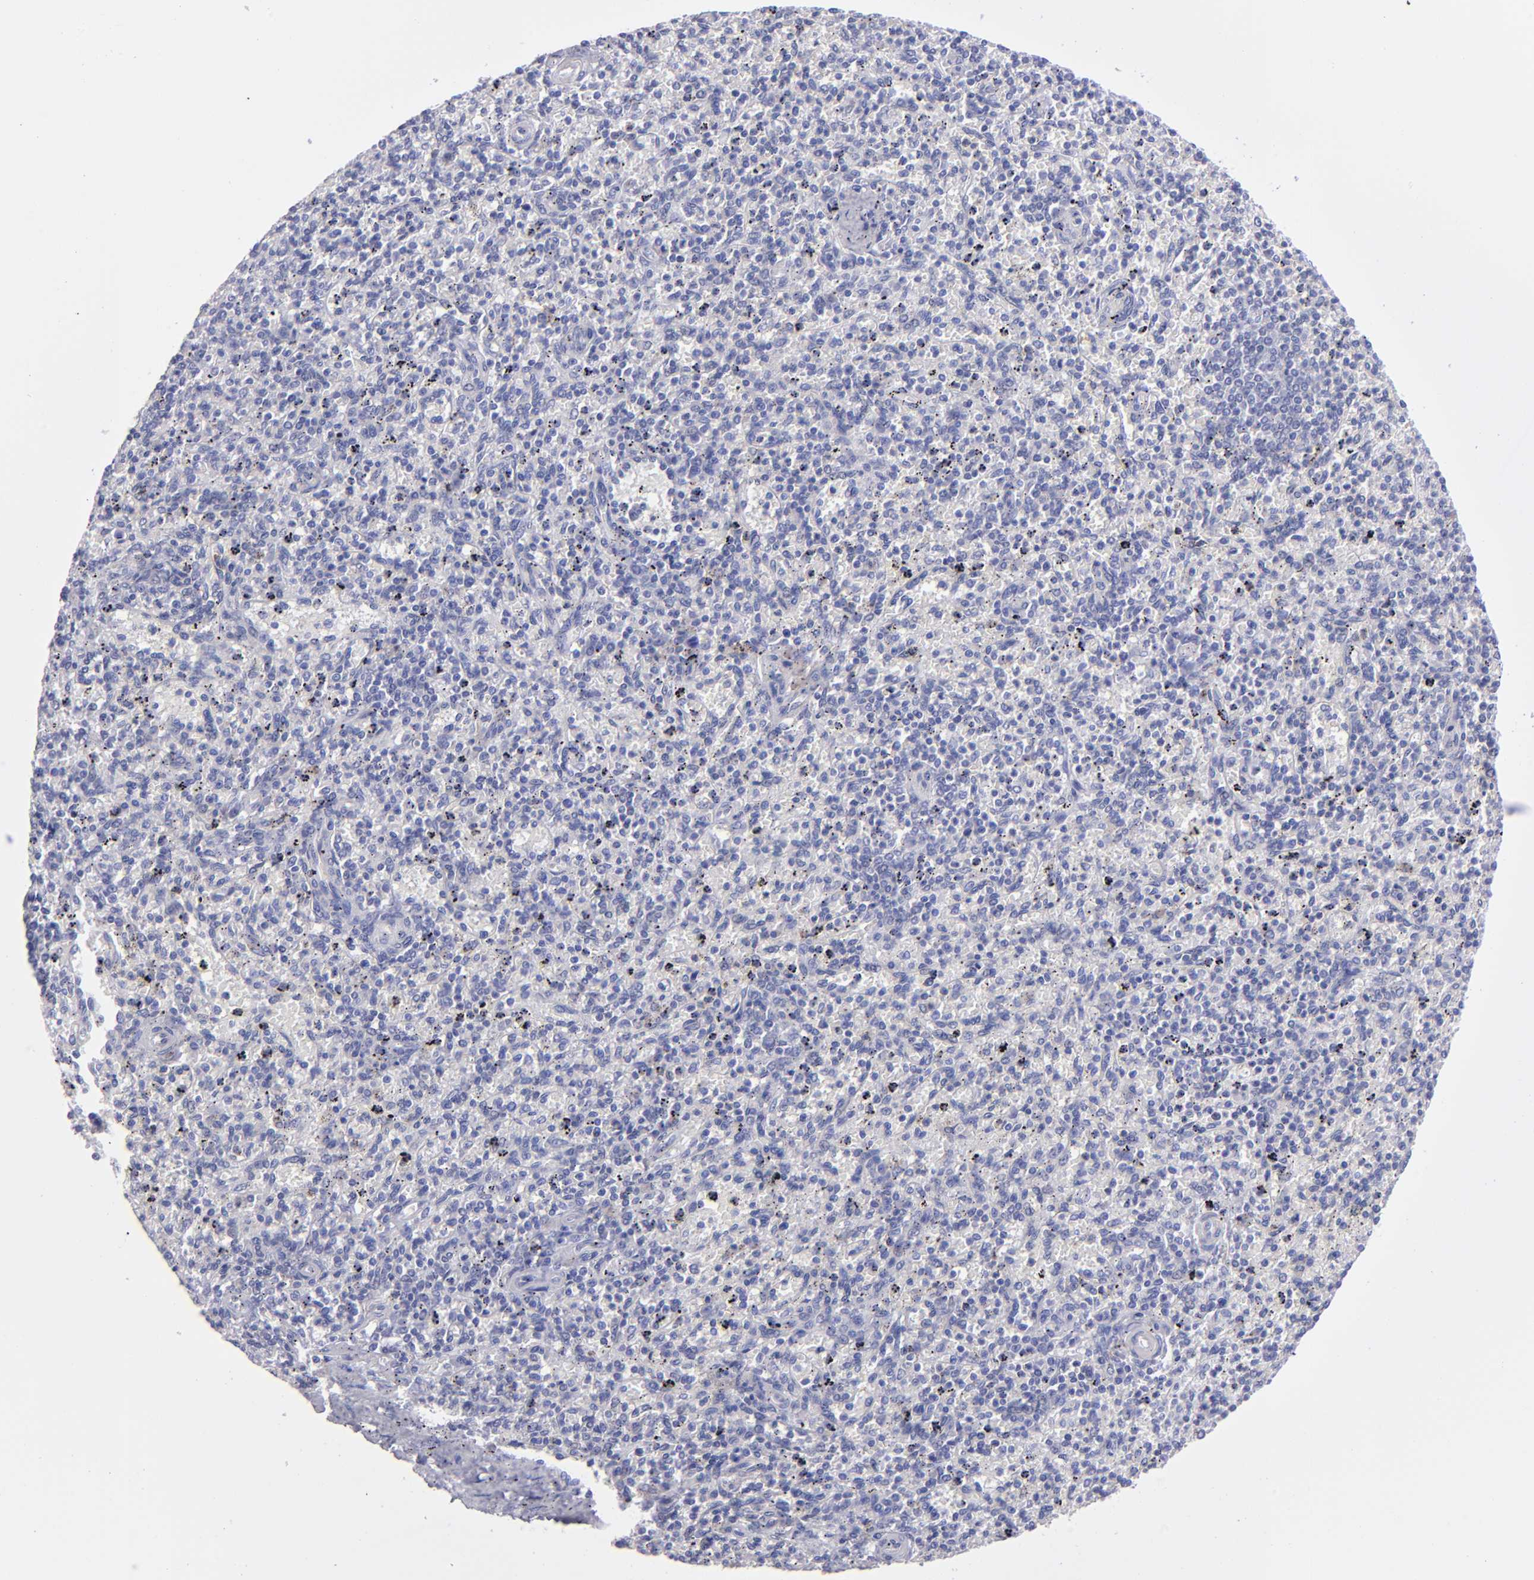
{"staining": {"intensity": "negative", "quantity": "none", "location": "none"}, "tissue": "spleen", "cell_type": "Cells in red pulp", "image_type": "normal", "snomed": [{"axis": "morphology", "description": "Normal tissue, NOS"}, {"axis": "topography", "description": "Spleen"}], "caption": "This photomicrograph is of benign spleen stained with immunohistochemistry (IHC) to label a protein in brown with the nuclei are counter-stained blue. There is no positivity in cells in red pulp. The staining was performed using DAB (3,3'-diaminobenzidine) to visualize the protein expression in brown, while the nuclei were stained in blue with hematoxylin (Magnification: 20x).", "gene": "TG", "patient": {"sex": "male", "age": 72}}